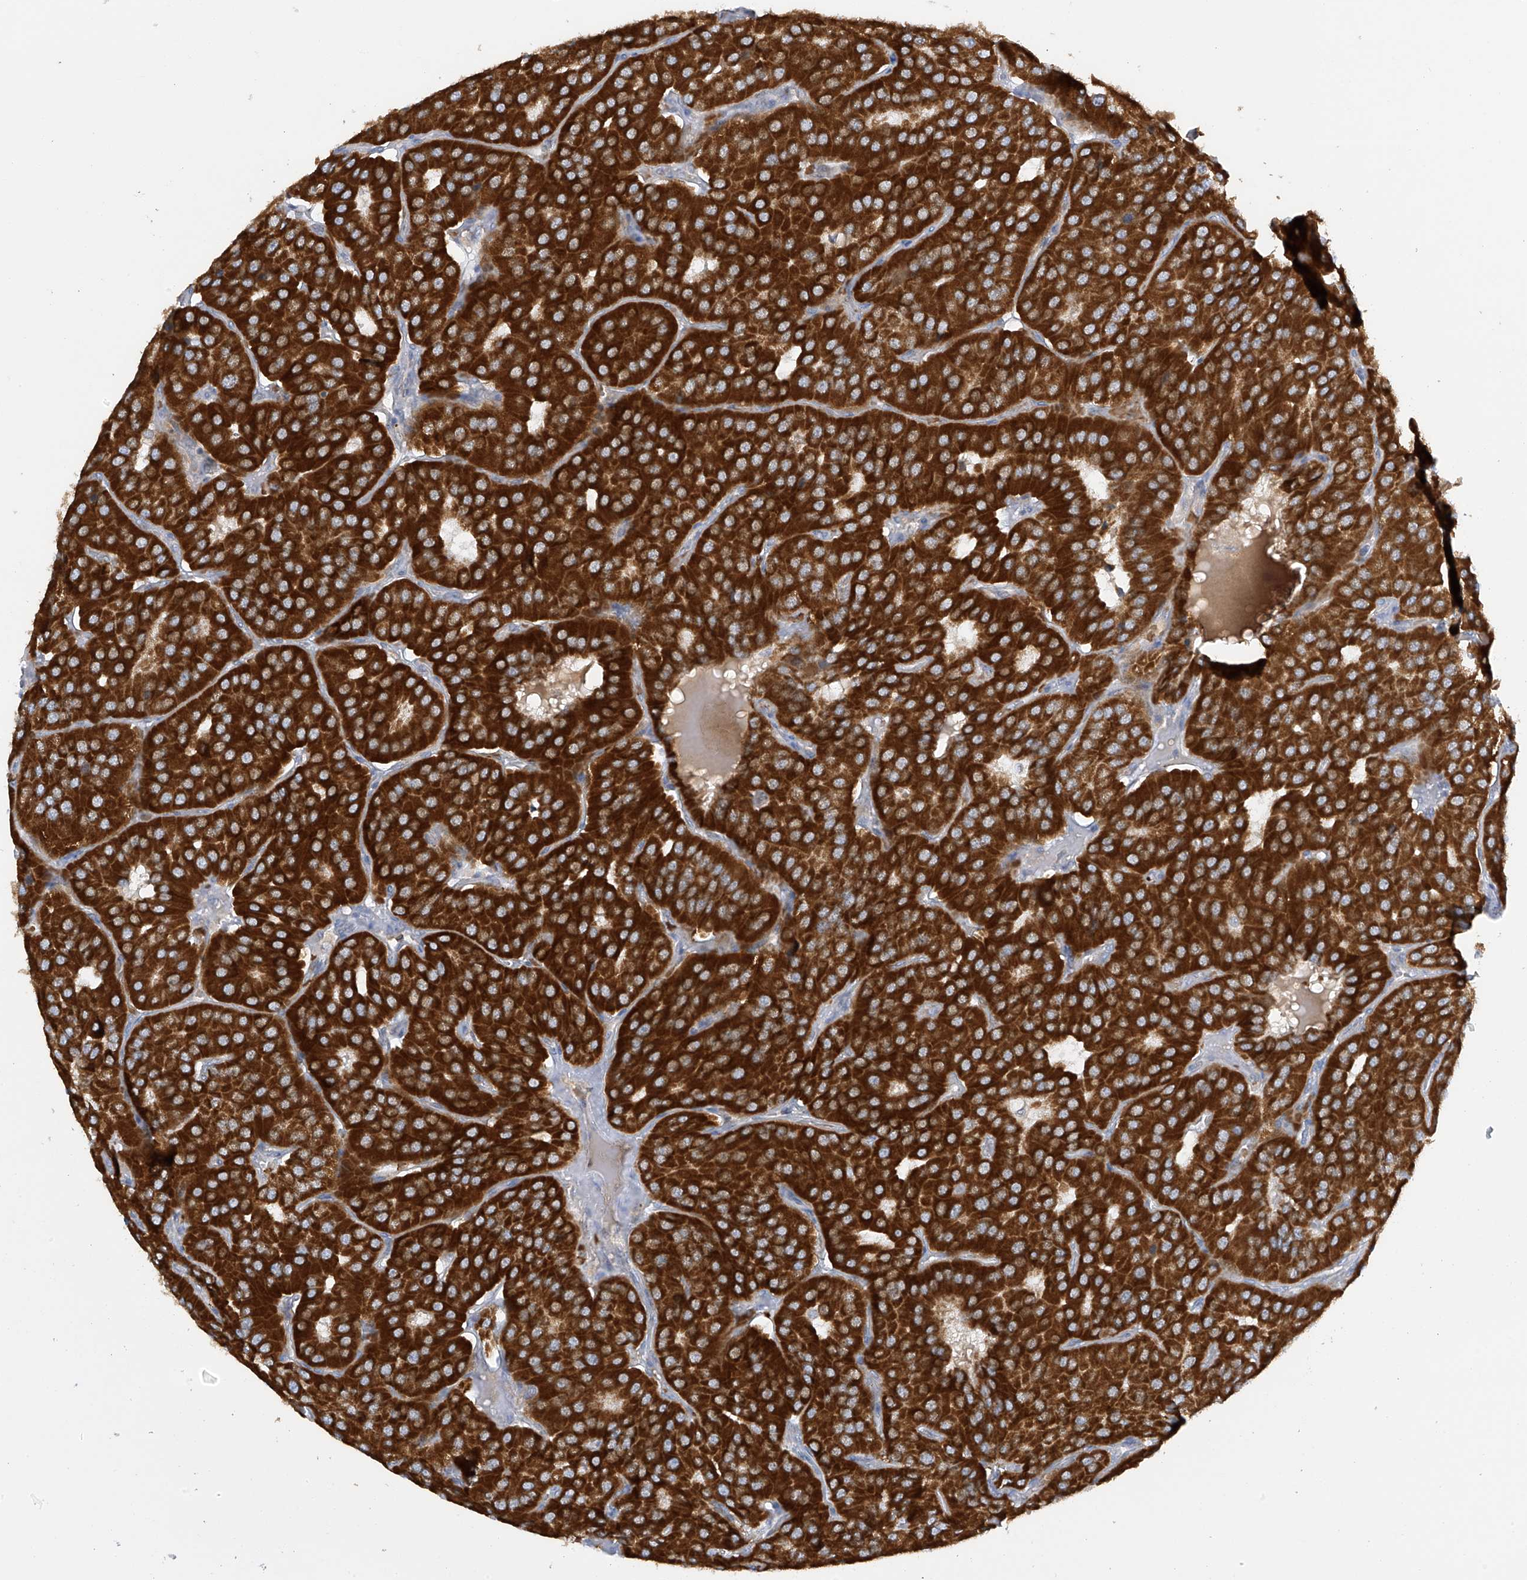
{"staining": {"intensity": "strong", "quantity": ">75%", "location": "cytoplasmic/membranous"}, "tissue": "parathyroid gland", "cell_type": "Glandular cells", "image_type": "normal", "snomed": [{"axis": "morphology", "description": "Normal tissue, NOS"}, {"axis": "morphology", "description": "Adenoma, NOS"}, {"axis": "topography", "description": "Parathyroid gland"}], "caption": "Immunohistochemical staining of normal human parathyroid gland exhibits >75% levels of strong cytoplasmic/membranous protein expression in about >75% of glandular cells. The staining was performed using DAB, with brown indicating positive protein expression. Nuclei are stained blue with hematoxylin.", "gene": "METTL18", "patient": {"sex": "female", "age": 86}}